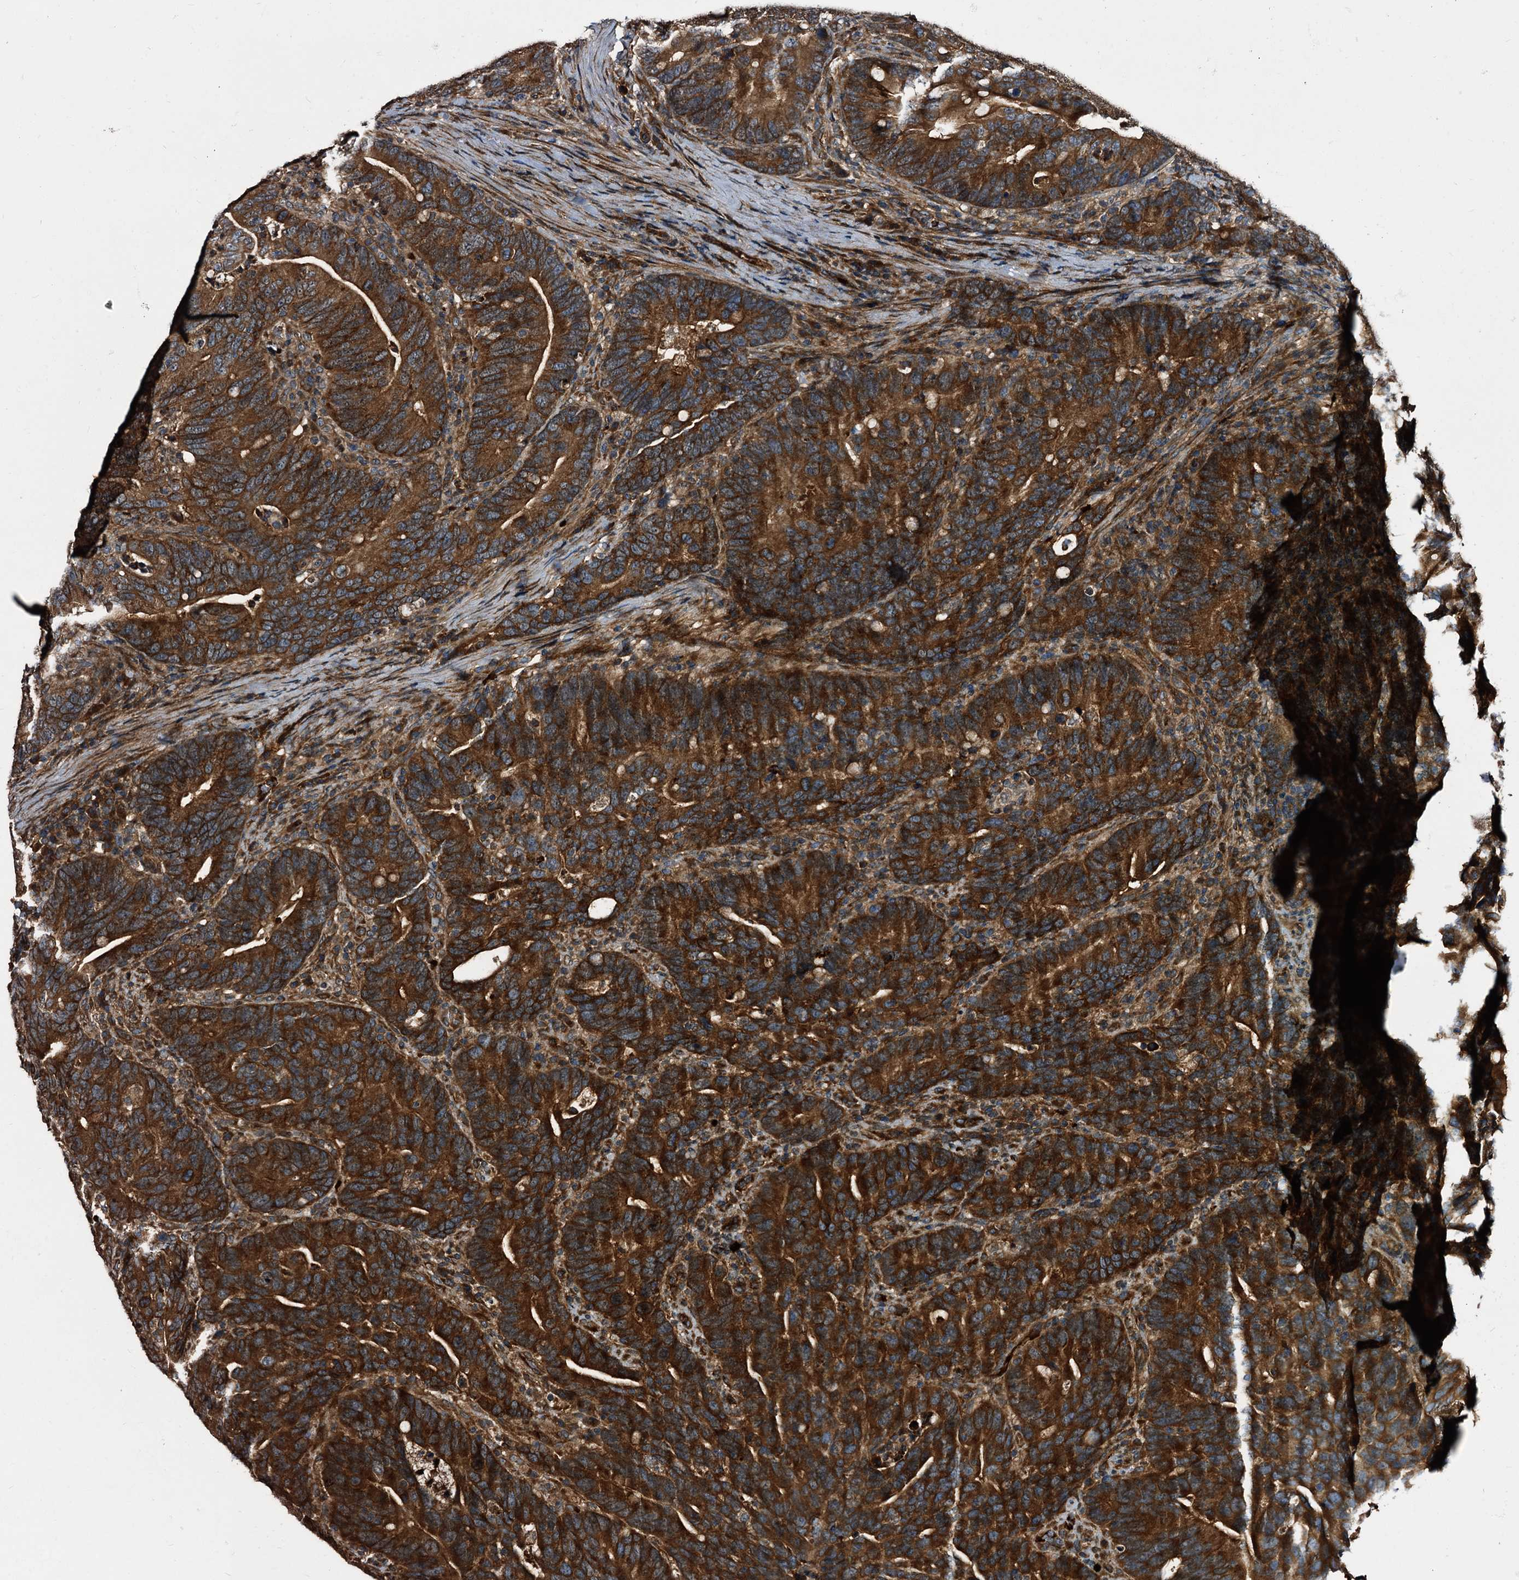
{"staining": {"intensity": "strong", "quantity": ">75%", "location": "cytoplasmic/membranous"}, "tissue": "colorectal cancer", "cell_type": "Tumor cells", "image_type": "cancer", "snomed": [{"axis": "morphology", "description": "Adenocarcinoma, NOS"}, {"axis": "topography", "description": "Colon"}], "caption": "High-magnification brightfield microscopy of adenocarcinoma (colorectal) stained with DAB (brown) and counterstained with hematoxylin (blue). tumor cells exhibit strong cytoplasmic/membranous staining is appreciated in approximately>75% of cells.", "gene": "PEX5", "patient": {"sex": "female", "age": 66}}